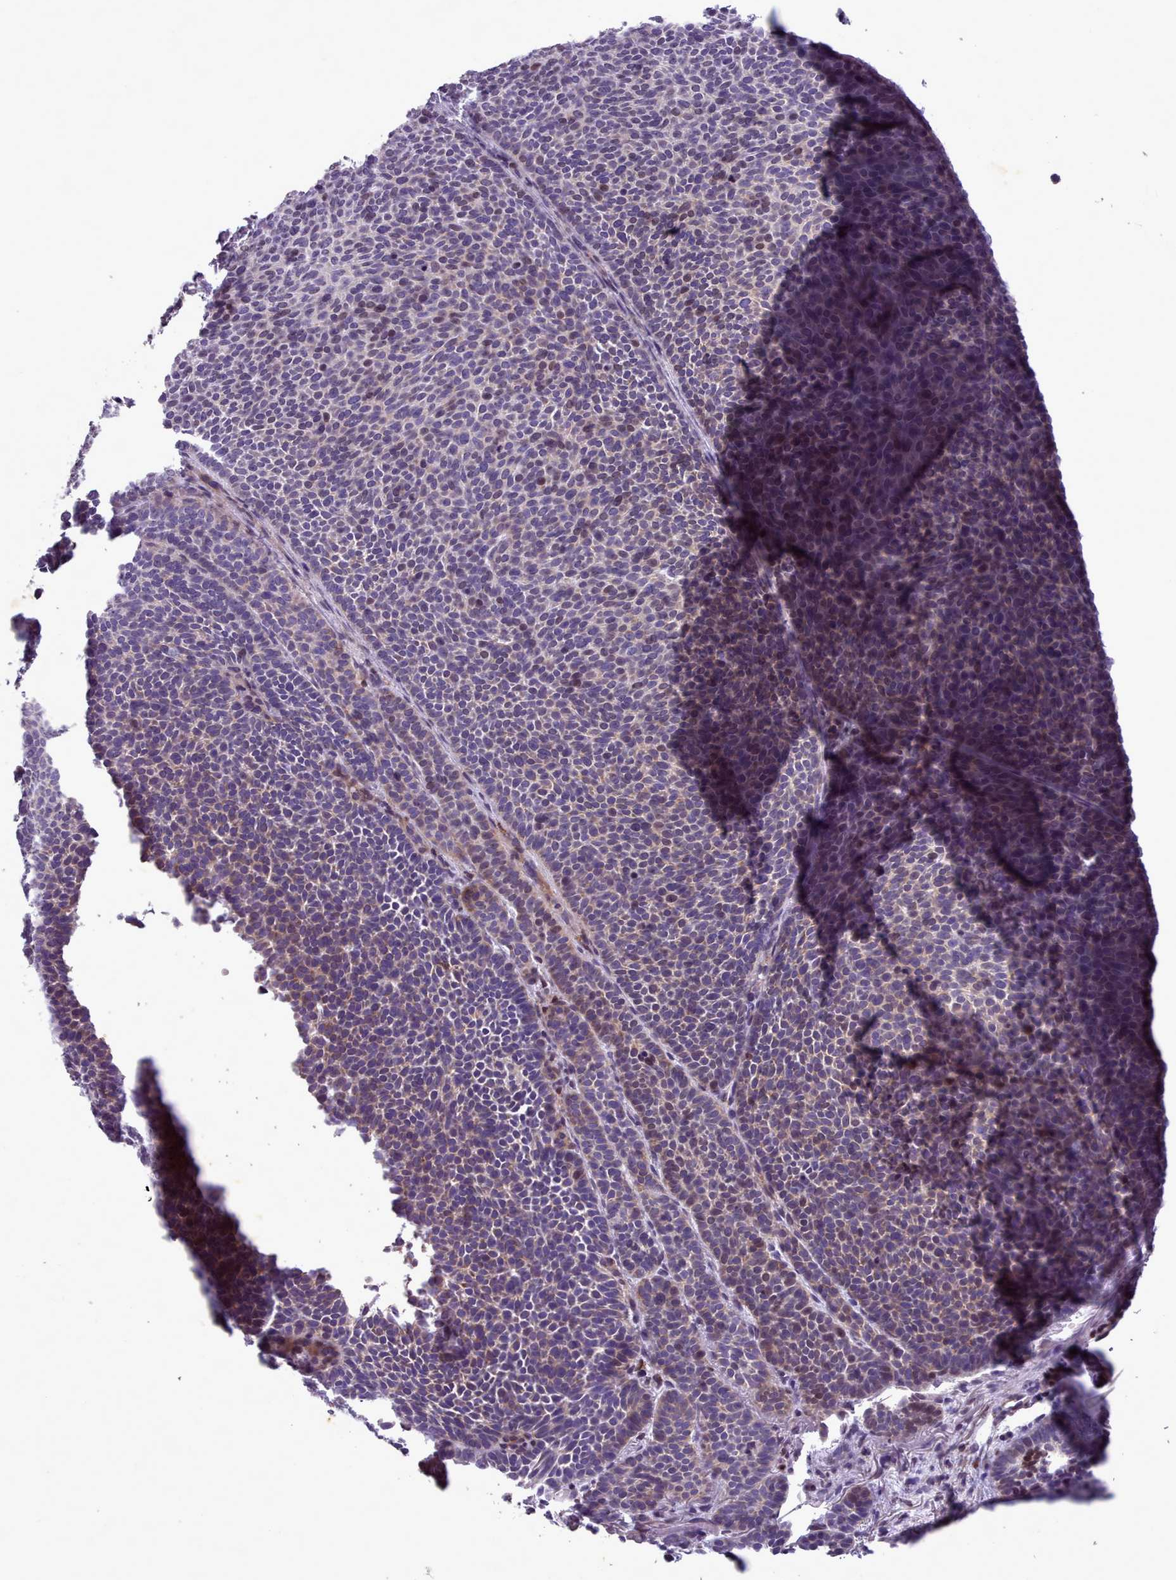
{"staining": {"intensity": "weak", "quantity": "<25%", "location": "cytoplasmic/membranous,nuclear"}, "tissue": "skin cancer", "cell_type": "Tumor cells", "image_type": "cancer", "snomed": [{"axis": "morphology", "description": "Basal cell carcinoma"}, {"axis": "topography", "description": "Skin"}], "caption": "DAB (3,3'-diaminobenzidine) immunohistochemical staining of skin cancer (basal cell carcinoma) demonstrates no significant expression in tumor cells. The staining was performed using DAB (3,3'-diaminobenzidine) to visualize the protein expression in brown, while the nuclei were stained in blue with hematoxylin (Magnification: 20x).", "gene": "KCNT2", "patient": {"sex": "female", "age": 77}}